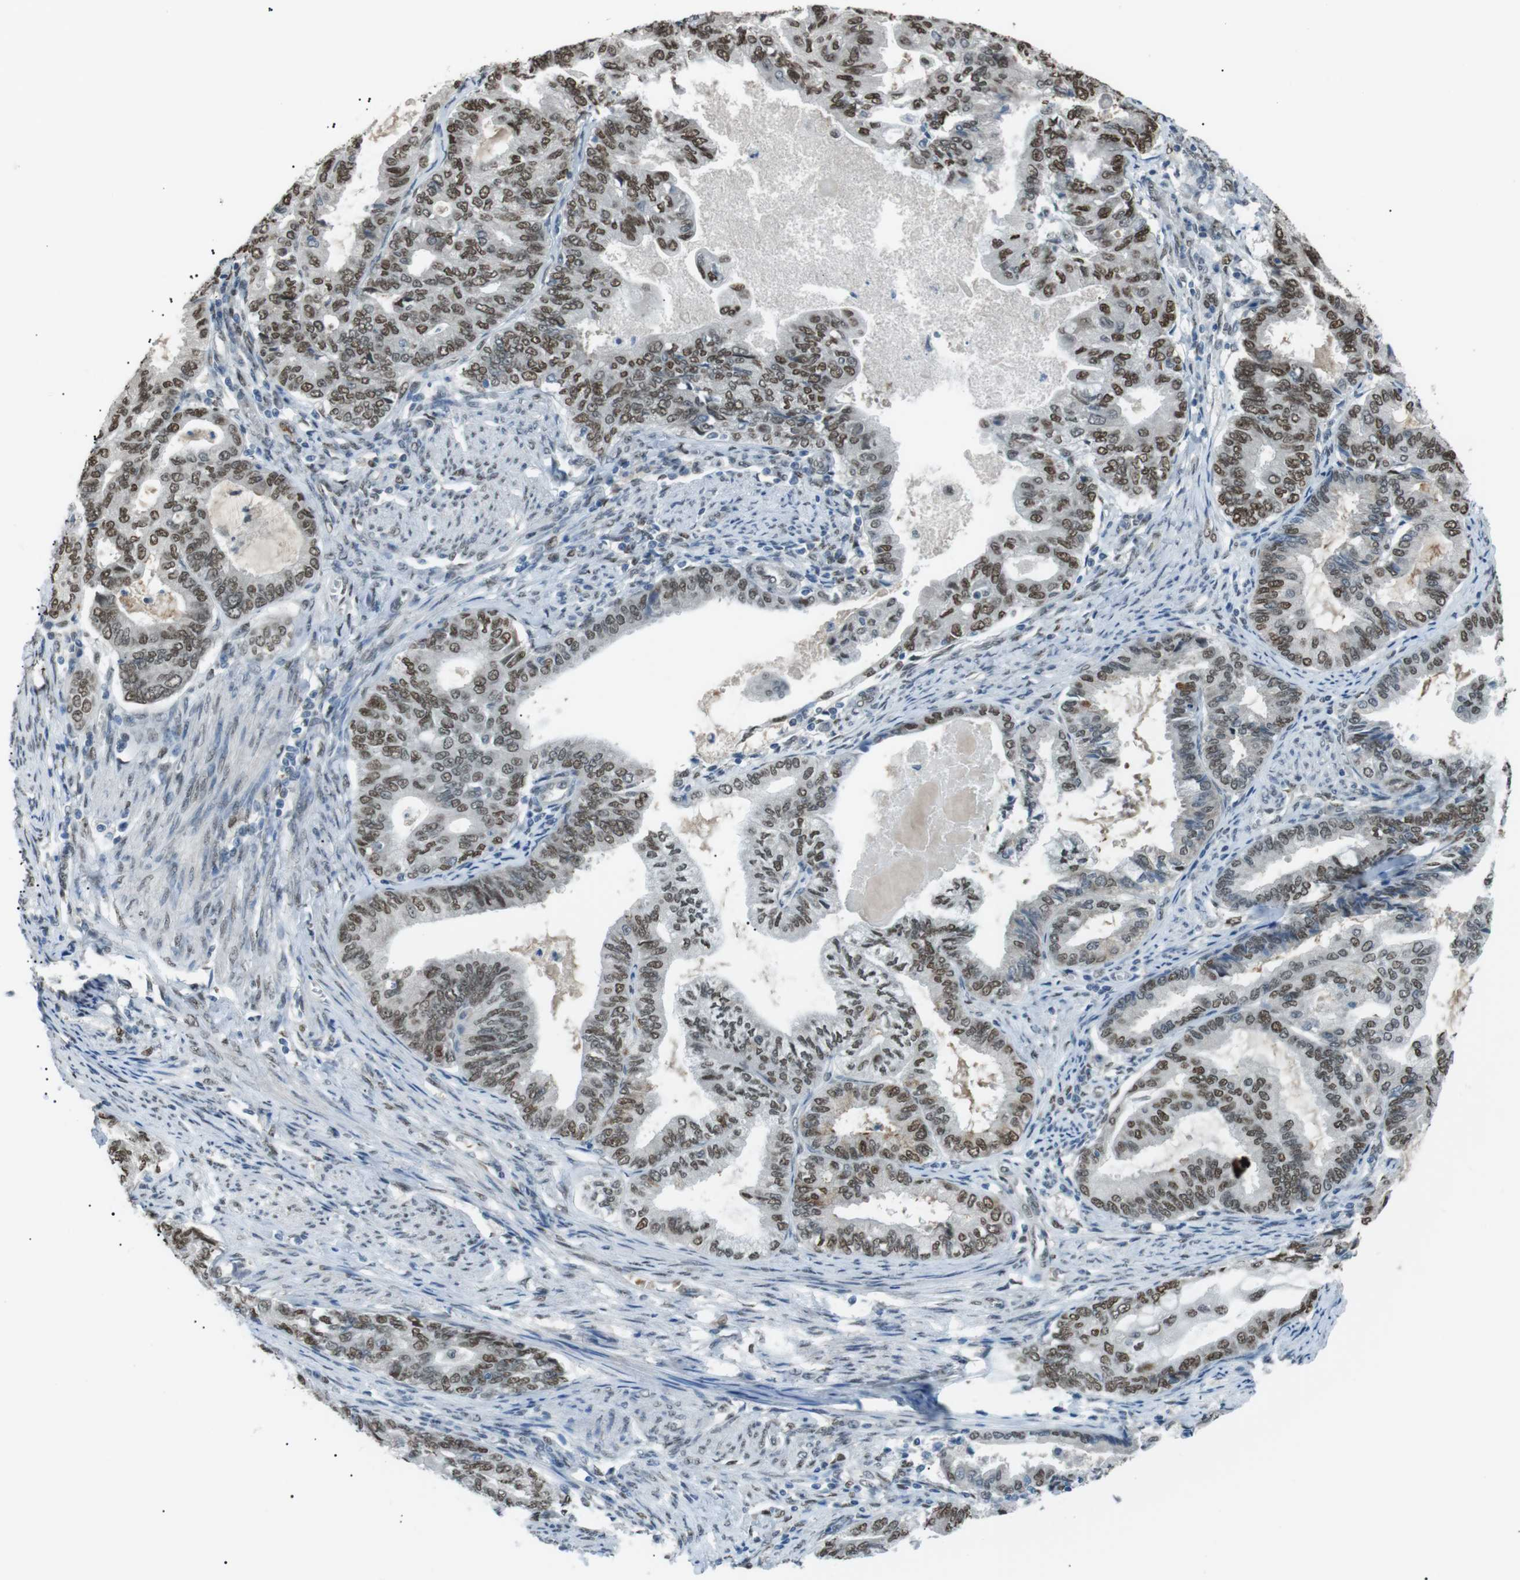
{"staining": {"intensity": "moderate", "quantity": "25%-75%", "location": "nuclear"}, "tissue": "endometrial cancer", "cell_type": "Tumor cells", "image_type": "cancer", "snomed": [{"axis": "morphology", "description": "Adenocarcinoma, NOS"}, {"axis": "topography", "description": "Endometrium"}], "caption": "Adenocarcinoma (endometrial) was stained to show a protein in brown. There is medium levels of moderate nuclear expression in about 25%-75% of tumor cells. (DAB (3,3'-diaminobenzidine) IHC with brightfield microscopy, high magnification).", "gene": "SRPK2", "patient": {"sex": "female", "age": 86}}